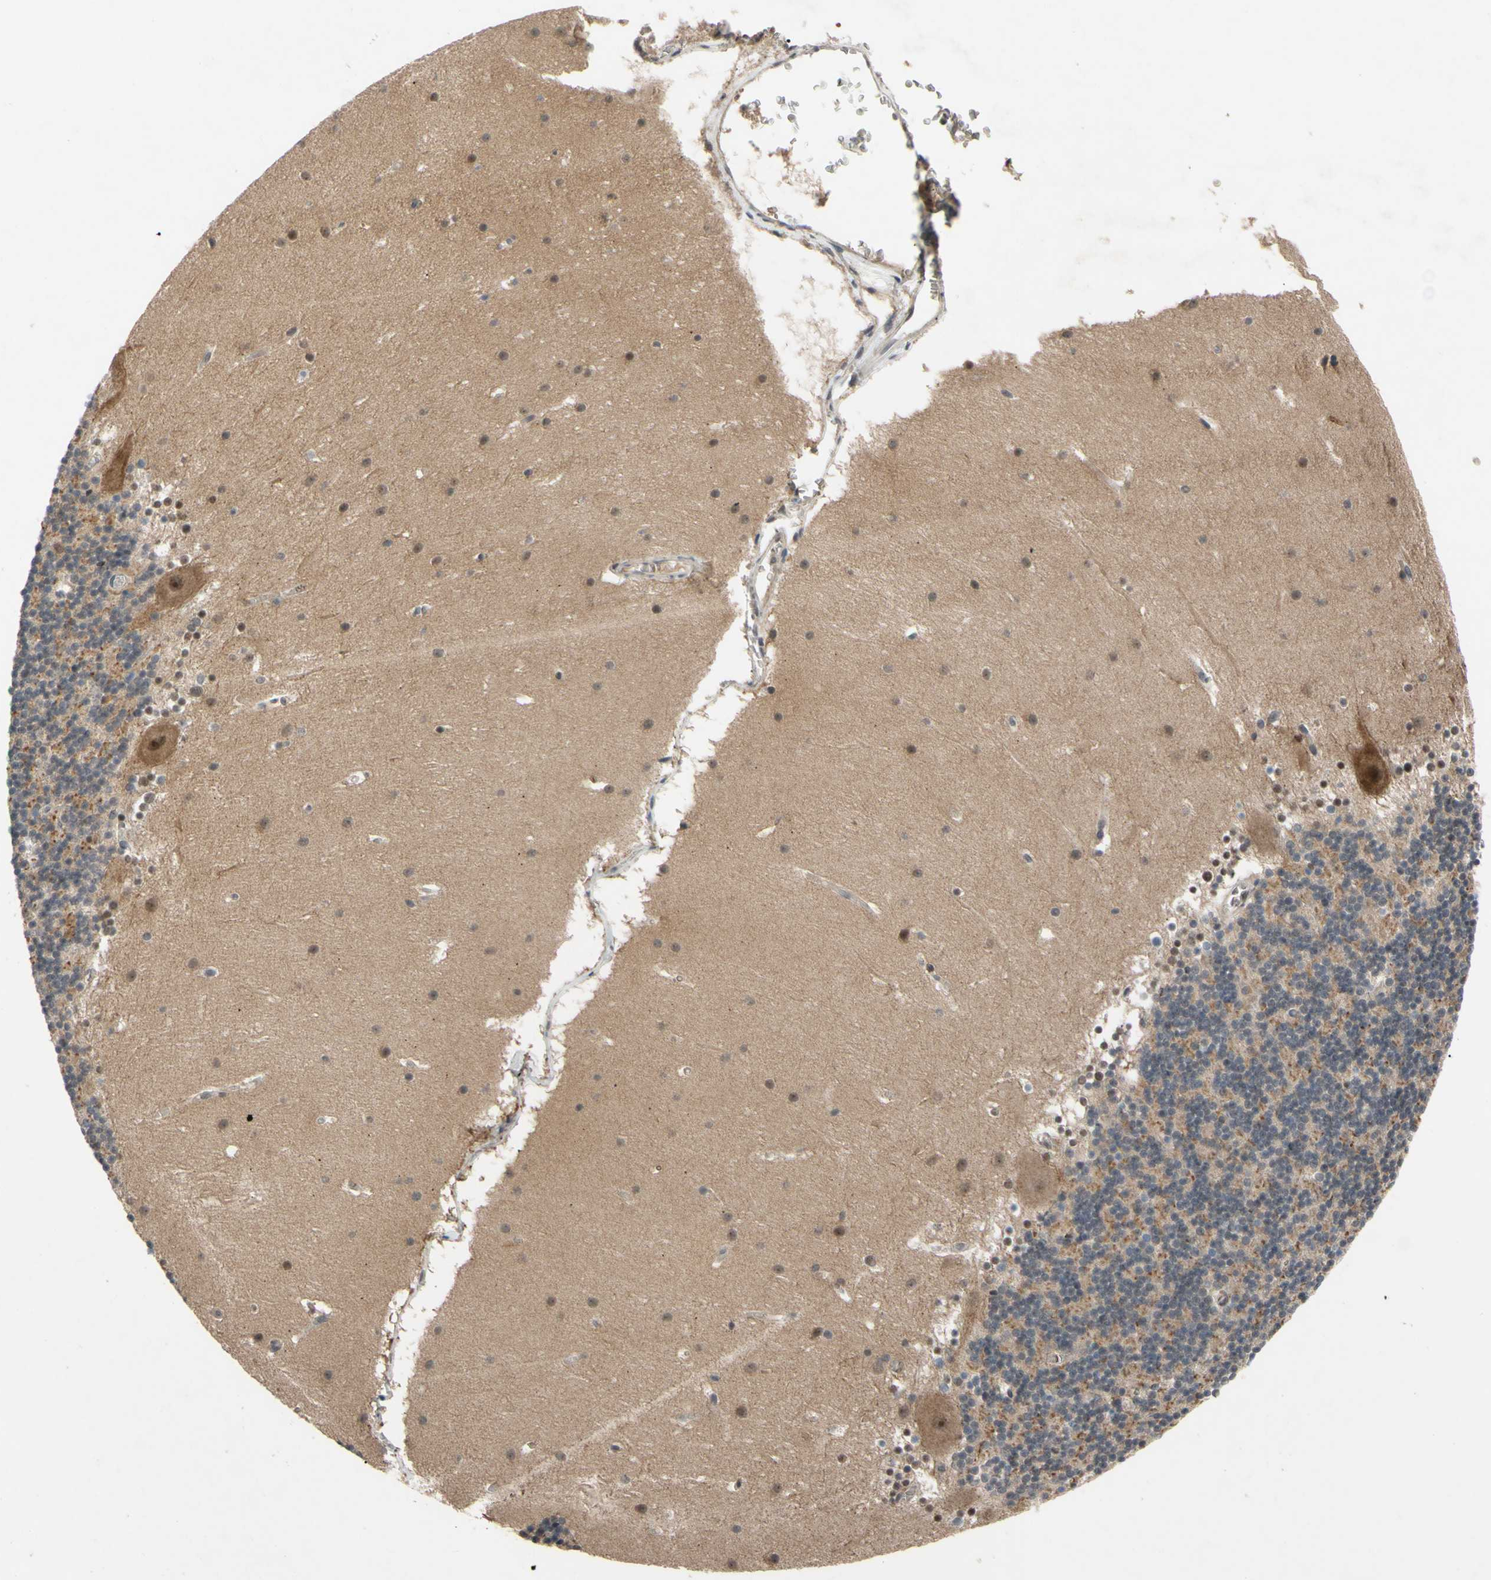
{"staining": {"intensity": "weak", "quantity": "<25%", "location": "cytoplasmic/membranous"}, "tissue": "cerebellum", "cell_type": "Cells in granular layer", "image_type": "normal", "snomed": [{"axis": "morphology", "description": "Normal tissue, NOS"}, {"axis": "topography", "description": "Cerebellum"}], "caption": "Histopathology image shows no protein staining in cells in granular layer of benign cerebellum. (DAB immunohistochemistry visualized using brightfield microscopy, high magnification).", "gene": "ALK", "patient": {"sex": "female", "age": 19}}